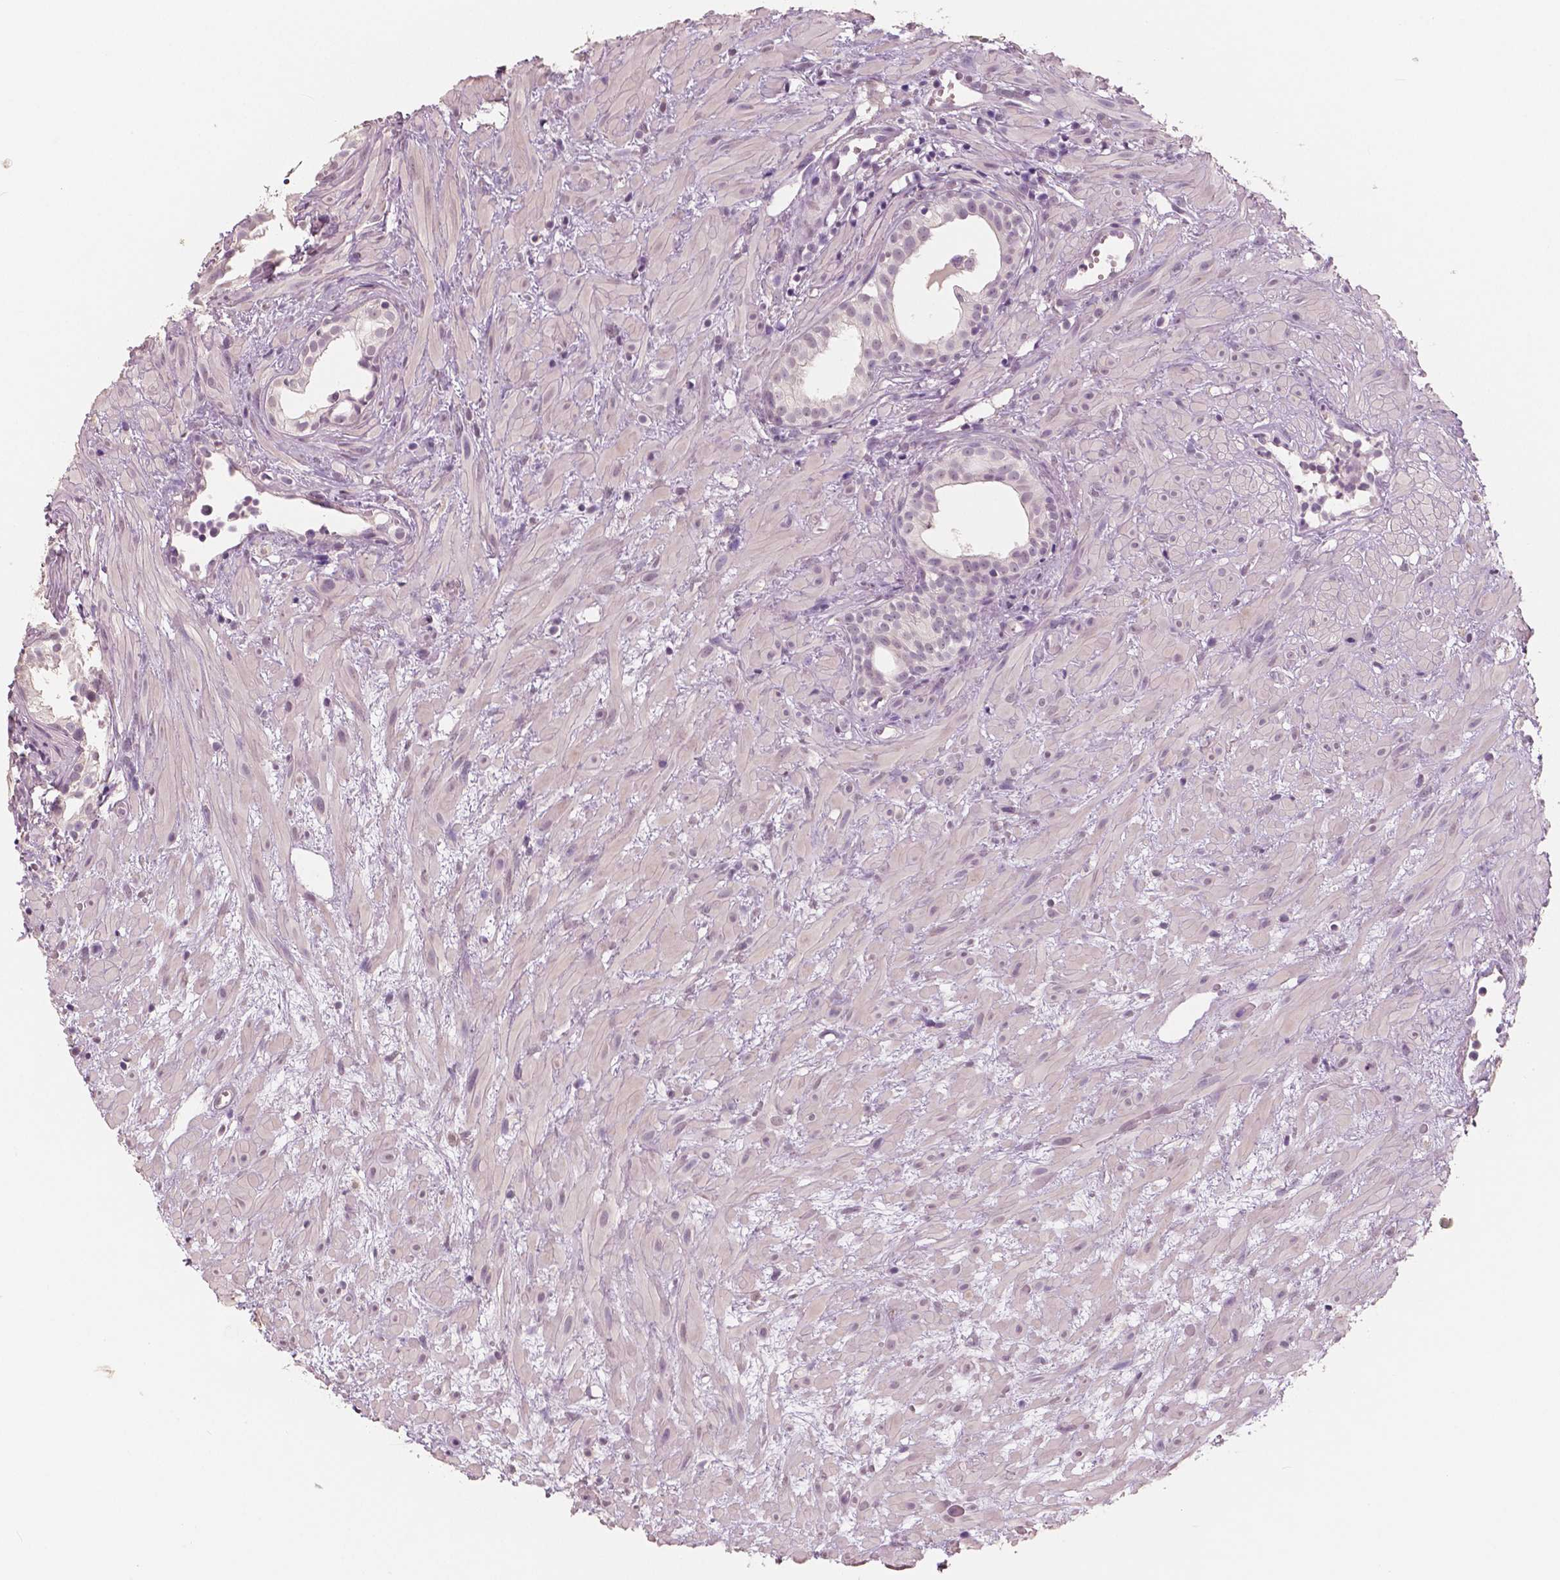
{"staining": {"intensity": "negative", "quantity": "none", "location": "none"}, "tissue": "prostate cancer", "cell_type": "Tumor cells", "image_type": "cancer", "snomed": [{"axis": "morphology", "description": "Adenocarcinoma, High grade"}, {"axis": "topography", "description": "Prostate"}], "caption": "High magnification brightfield microscopy of high-grade adenocarcinoma (prostate) stained with DAB (3,3'-diaminobenzidine) (brown) and counterstained with hematoxylin (blue): tumor cells show no significant positivity.", "gene": "NECAB1", "patient": {"sex": "male", "age": 79}}